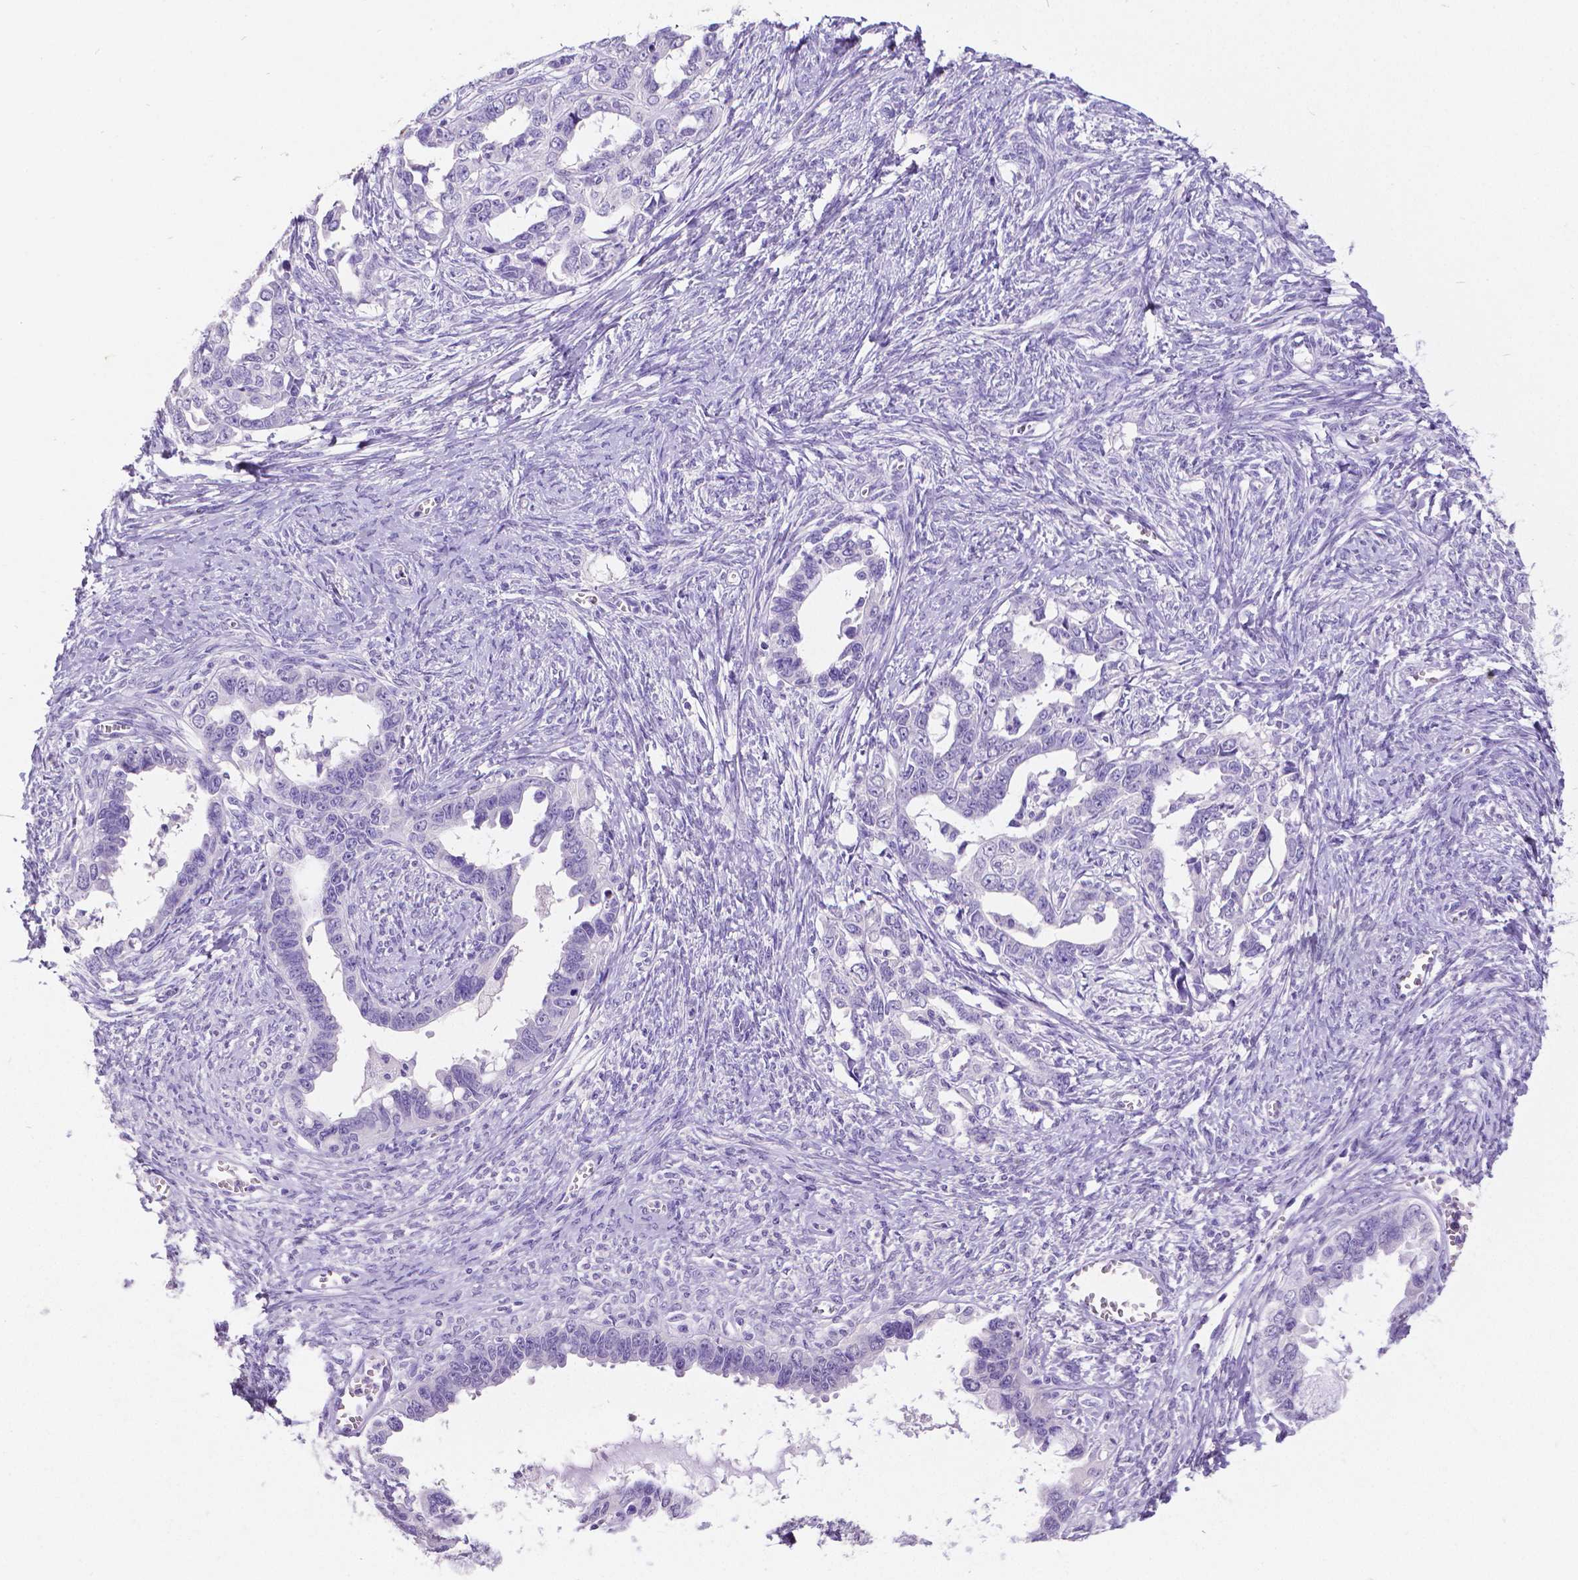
{"staining": {"intensity": "negative", "quantity": "none", "location": "none"}, "tissue": "ovarian cancer", "cell_type": "Tumor cells", "image_type": "cancer", "snomed": [{"axis": "morphology", "description": "Cystadenocarcinoma, serous, NOS"}, {"axis": "topography", "description": "Ovary"}], "caption": "A high-resolution photomicrograph shows immunohistochemistry (IHC) staining of ovarian serous cystadenocarcinoma, which reveals no significant expression in tumor cells. (DAB immunohistochemistry, high magnification).", "gene": "SATB2", "patient": {"sex": "female", "age": 69}}